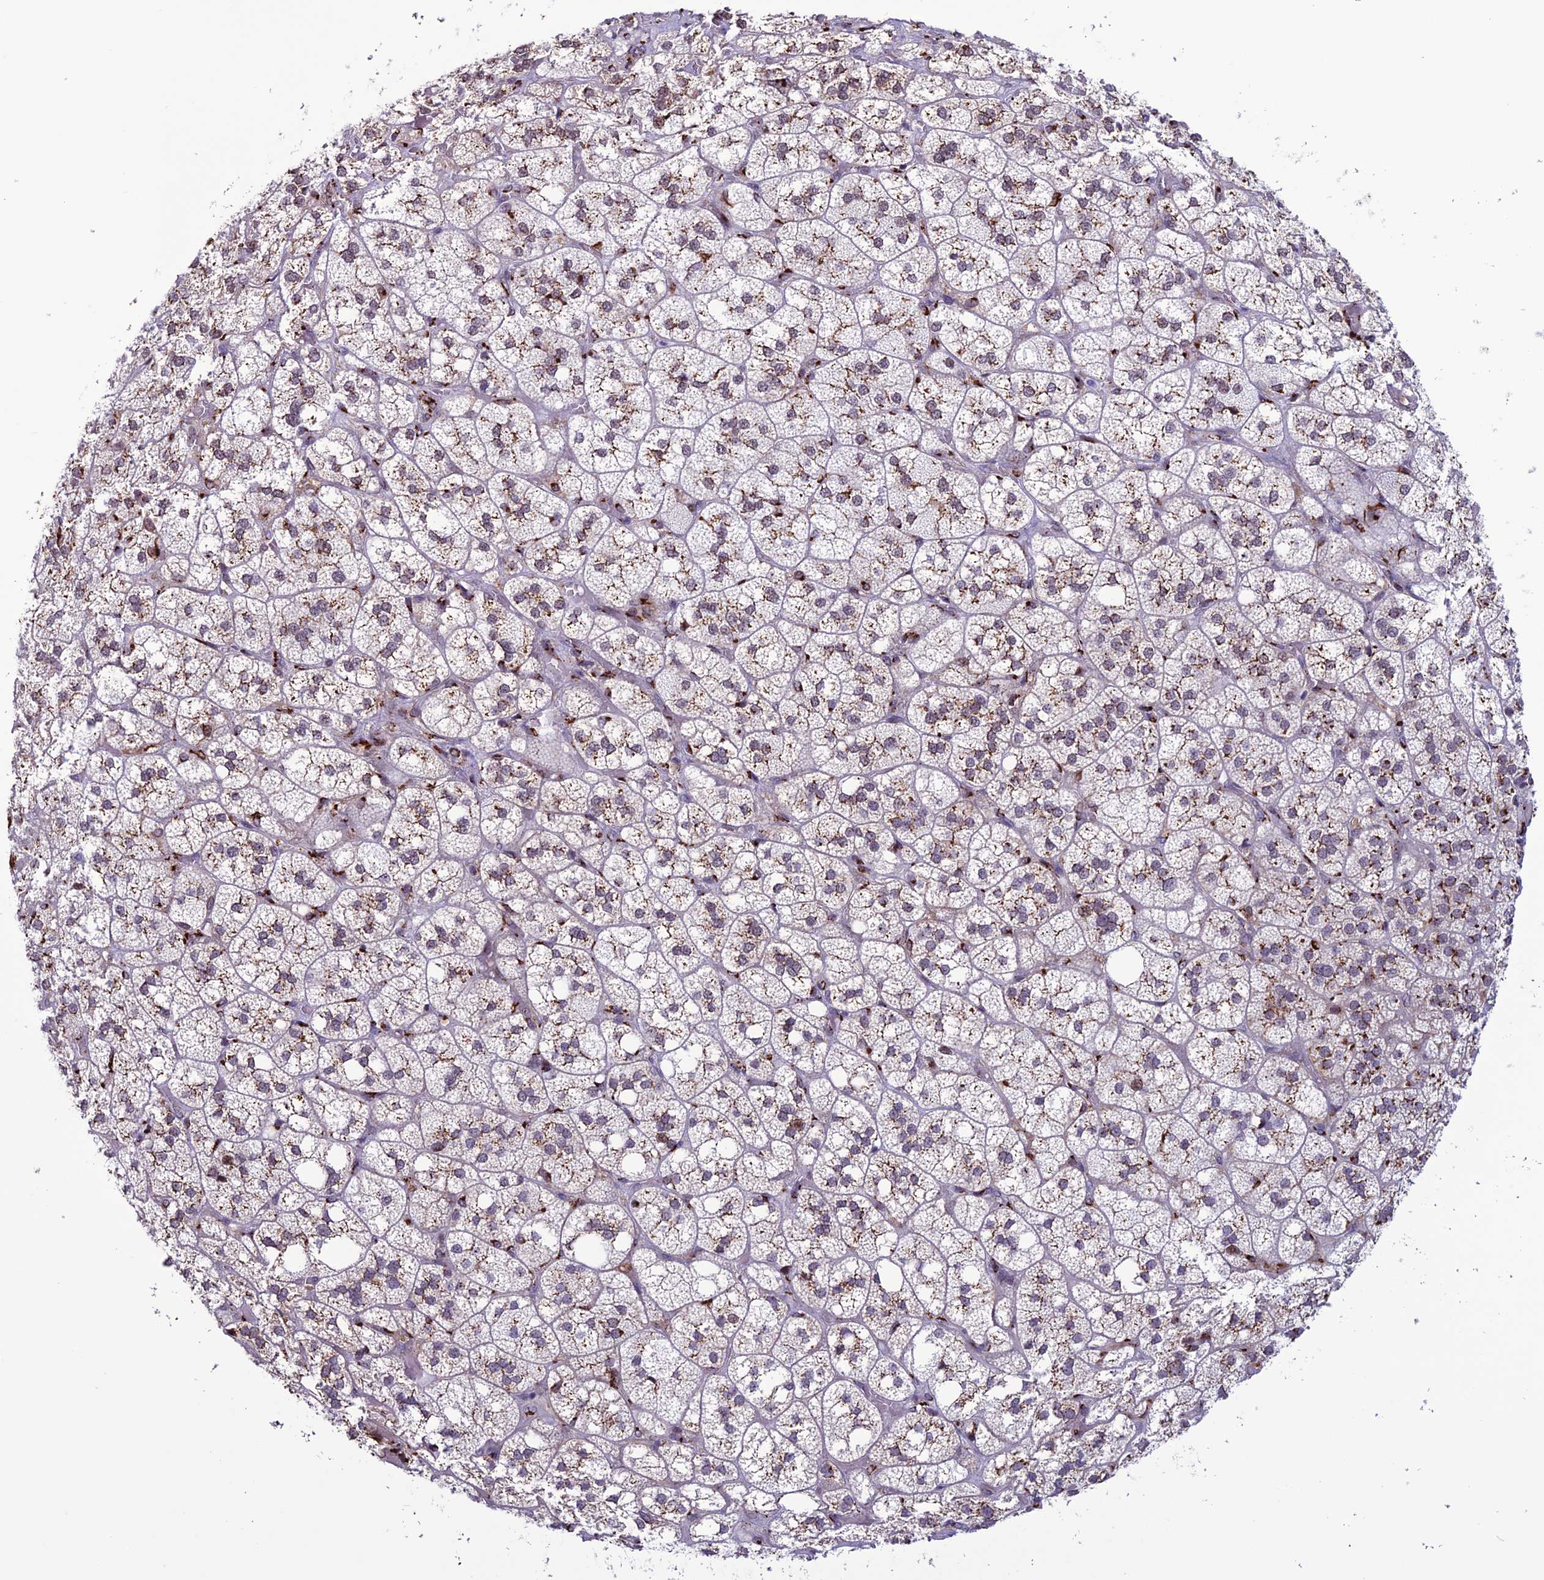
{"staining": {"intensity": "moderate", "quantity": ">75%", "location": "cytoplasmic/membranous"}, "tissue": "adrenal gland", "cell_type": "Glandular cells", "image_type": "normal", "snomed": [{"axis": "morphology", "description": "Normal tissue, NOS"}, {"axis": "topography", "description": "Adrenal gland"}], "caption": "Immunohistochemistry micrograph of unremarkable human adrenal gland stained for a protein (brown), which displays medium levels of moderate cytoplasmic/membranous expression in about >75% of glandular cells.", "gene": "PLEKHA4", "patient": {"sex": "male", "age": 61}}